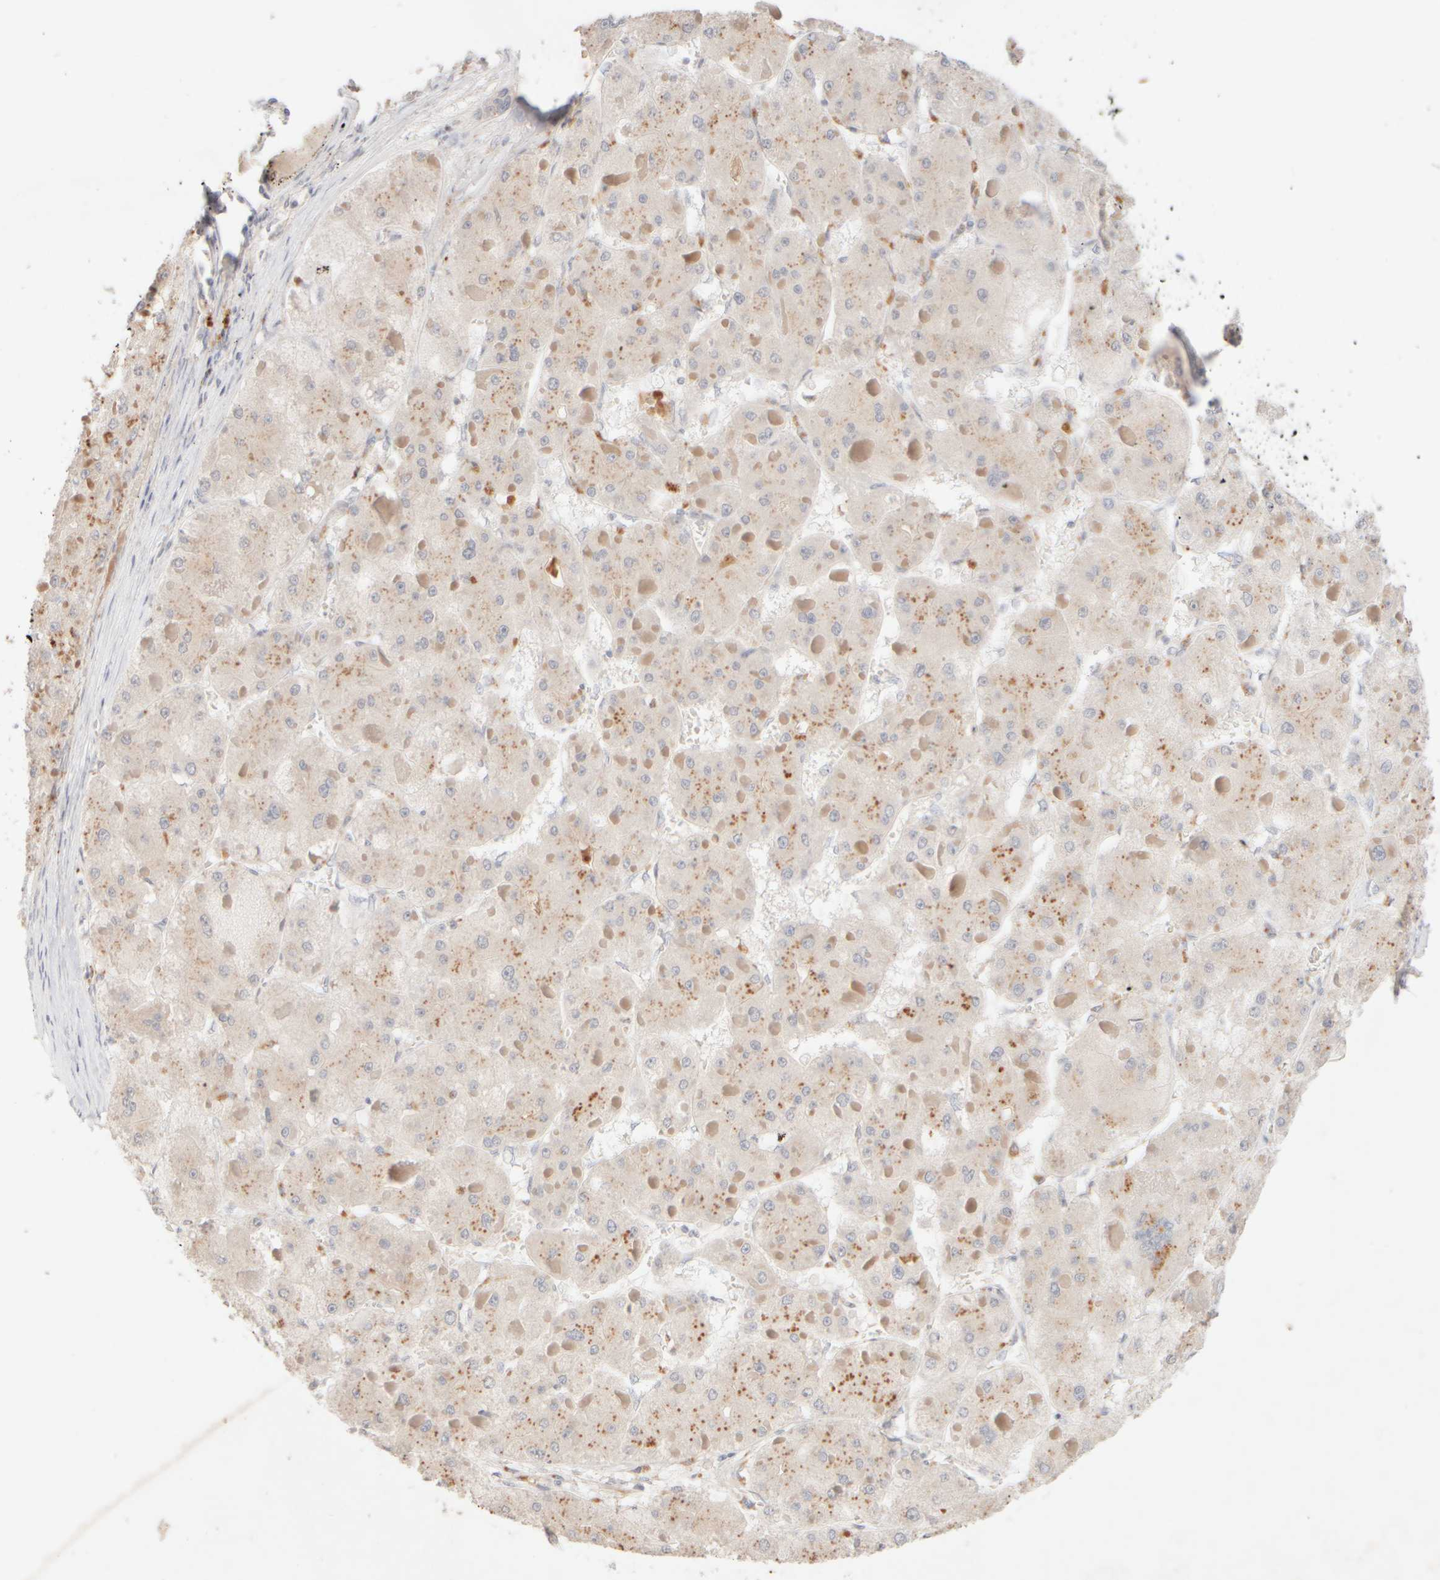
{"staining": {"intensity": "negative", "quantity": "none", "location": "none"}, "tissue": "liver cancer", "cell_type": "Tumor cells", "image_type": "cancer", "snomed": [{"axis": "morphology", "description": "Carcinoma, Hepatocellular, NOS"}, {"axis": "topography", "description": "Liver"}], "caption": "A micrograph of human hepatocellular carcinoma (liver) is negative for staining in tumor cells.", "gene": "SNTB1", "patient": {"sex": "female", "age": 73}}